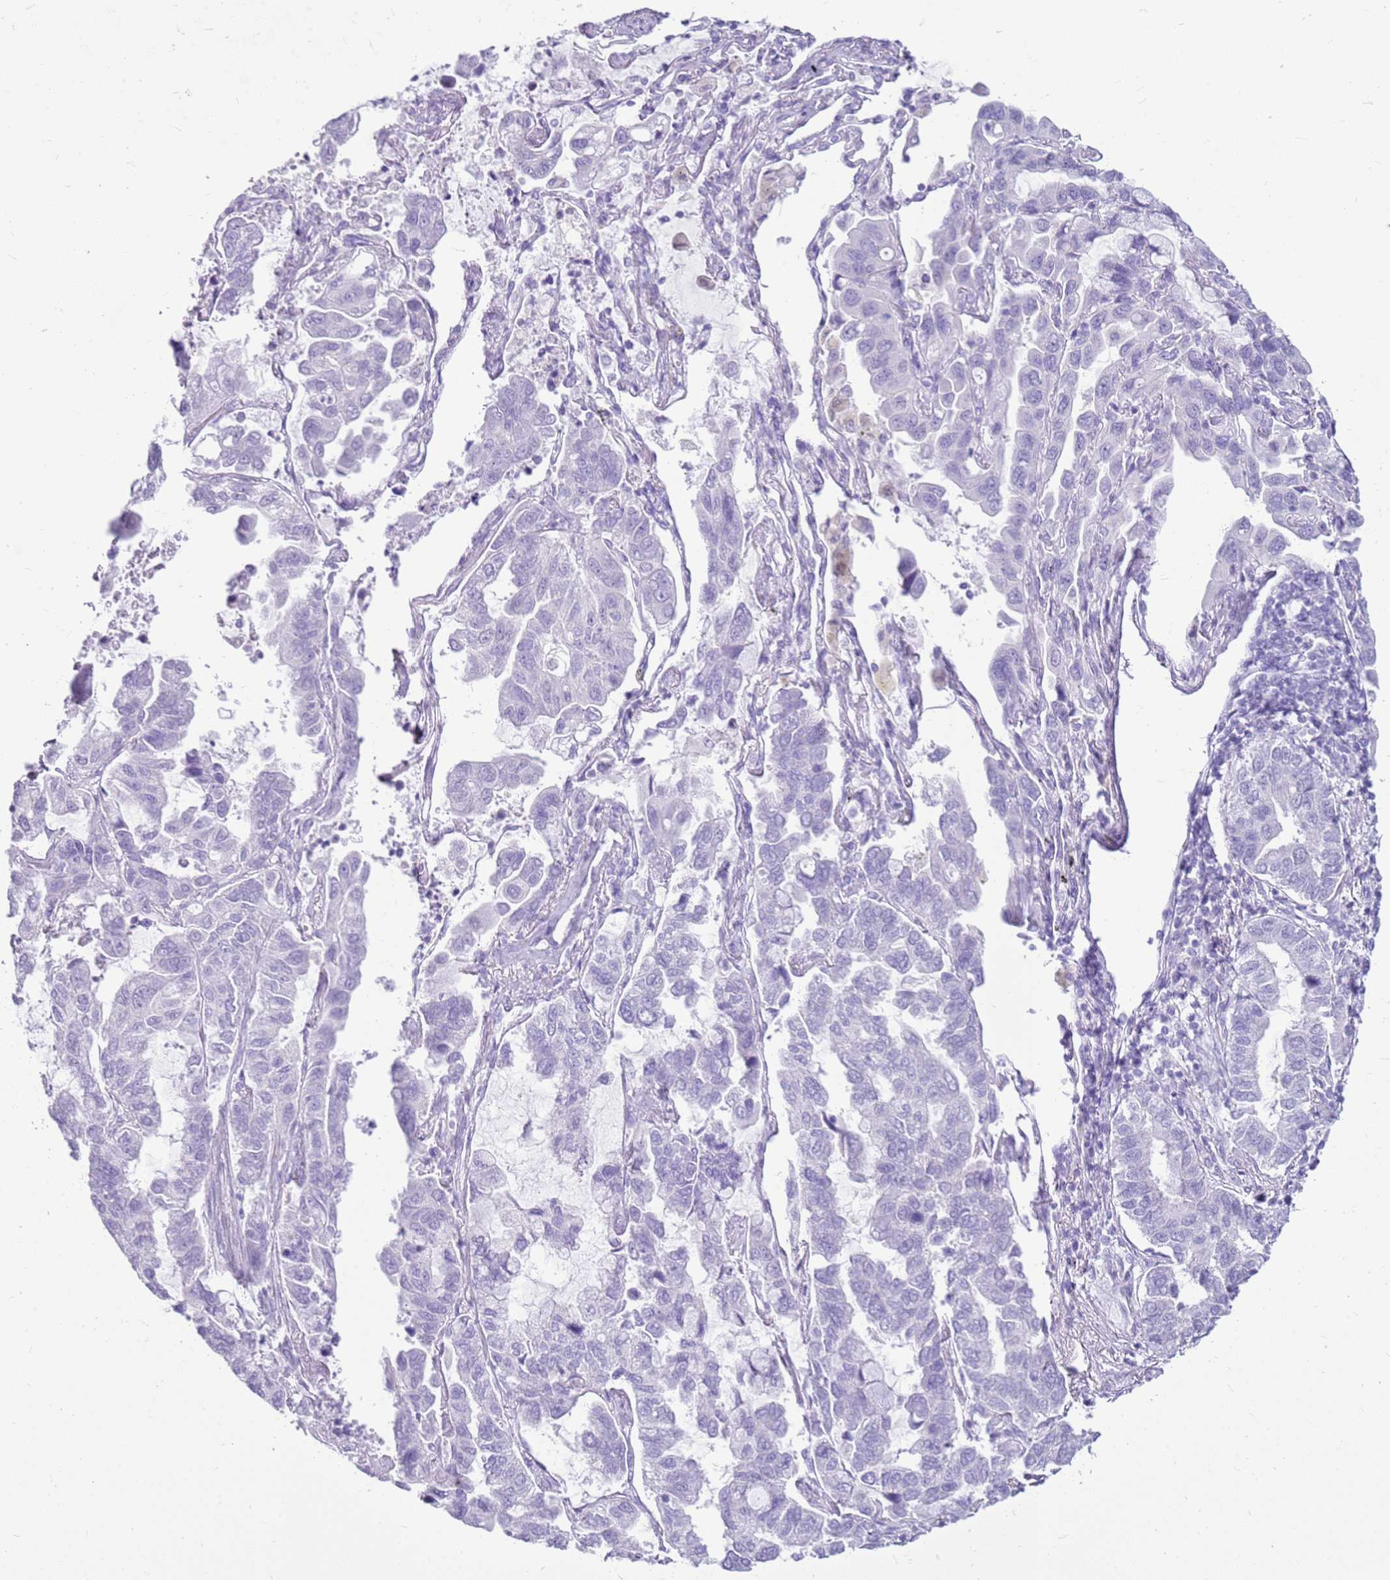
{"staining": {"intensity": "negative", "quantity": "none", "location": "none"}, "tissue": "lung cancer", "cell_type": "Tumor cells", "image_type": "cancer", "snomed": [{"axis": "morphology", "description": "Adenocarcinoma, NOS"}, {"axis": "topography", "description": "Lung"}], "caption": "This is an IHC histopathology image of human lung cancer. There is no expression in tumor cells.", "gene": "CA8", "patient": {"sex": "male", "age": 64}}